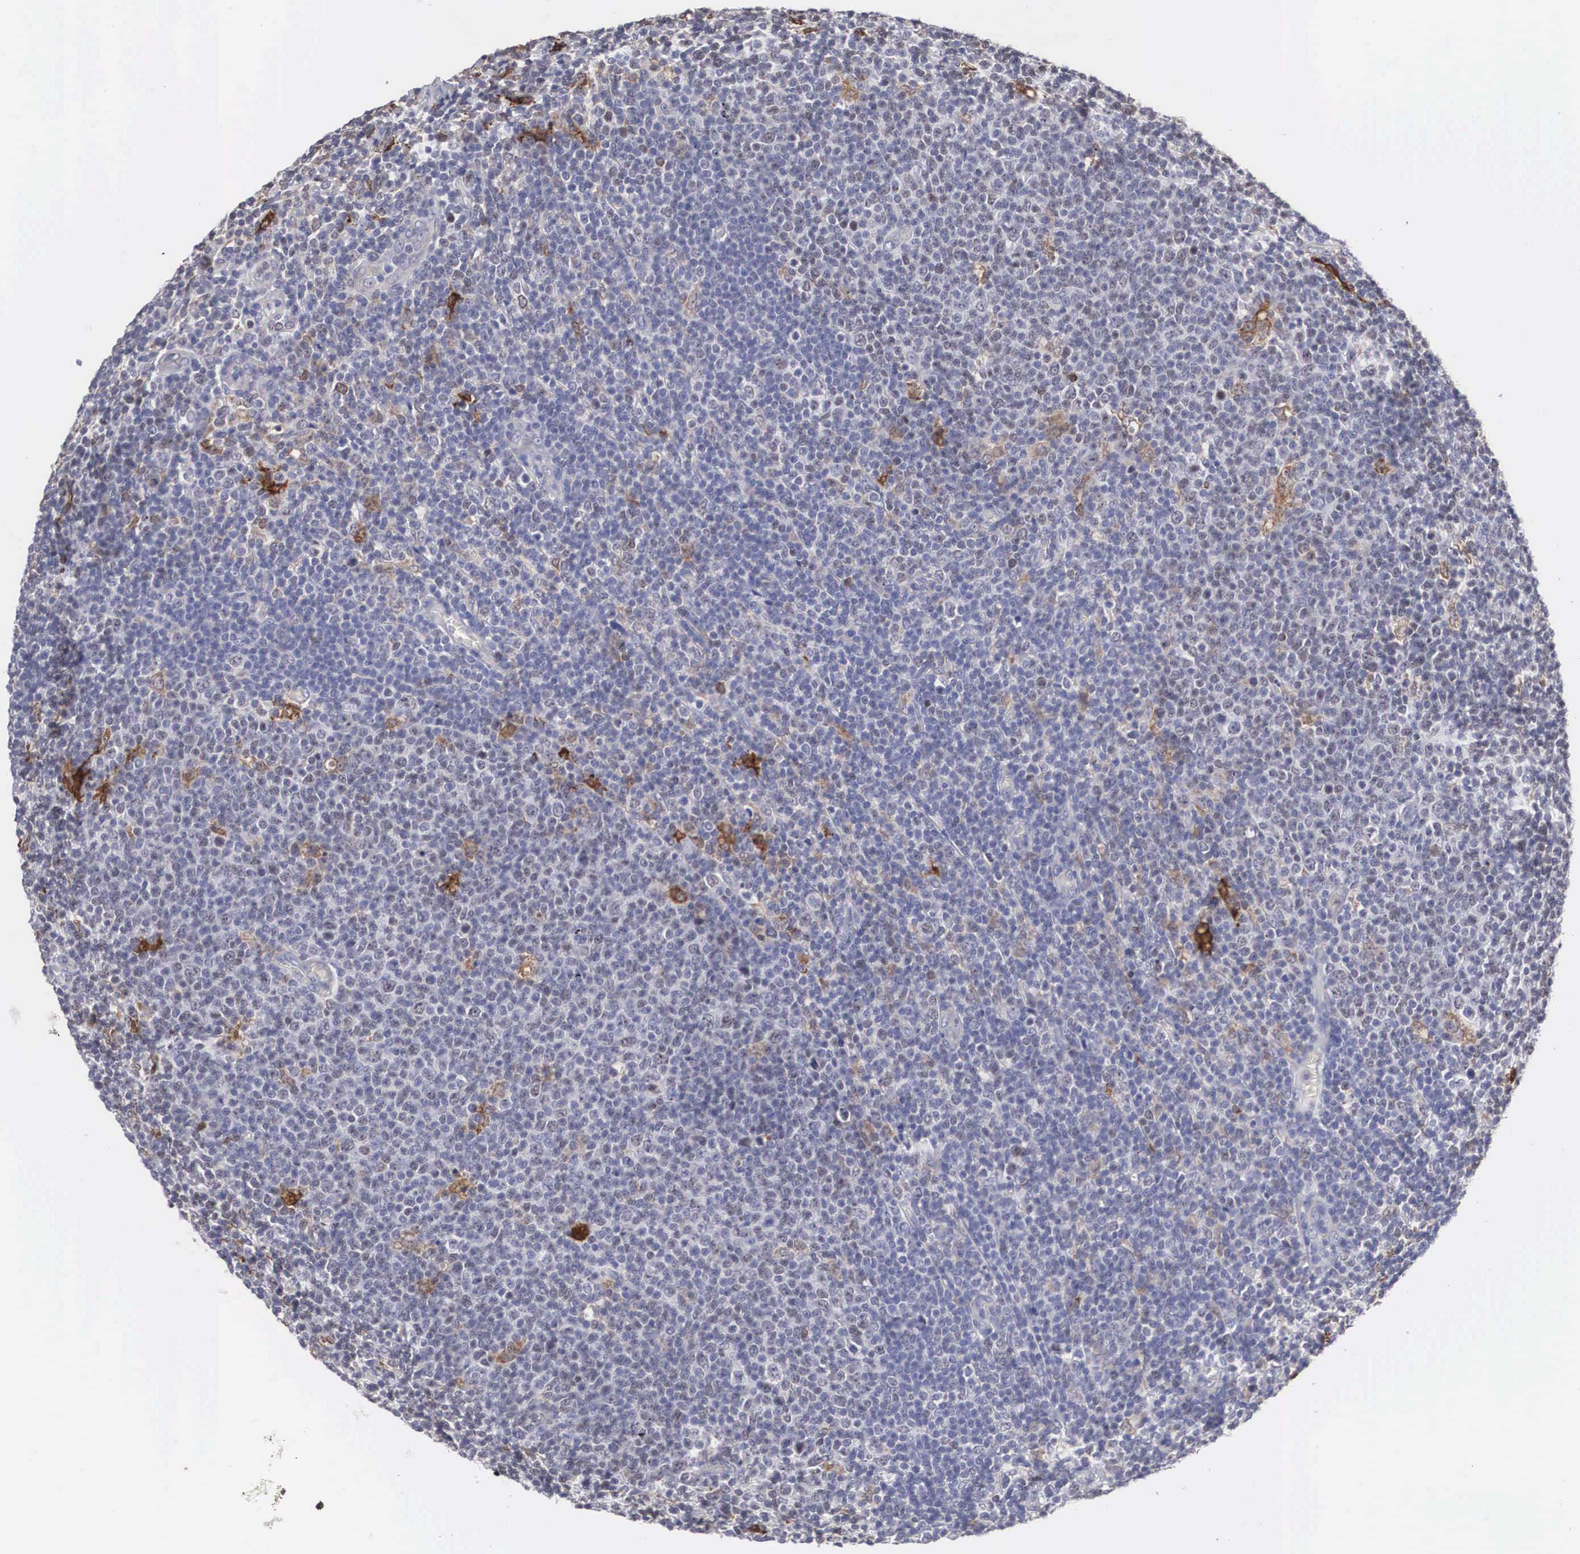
{"staining": {"intensity": "weak", "quantity": "<25%", "location": "cytoplasmic/membranous,nuclear"}, "tissue": "lymphoma", "cell_type": "Tumor cells", "image_type": "cancer", "snomed": [{"axis": "morphology", "description": "Malignant lymphoma, non-Hodgkin's type, Low grade"}, {"axis": "topography", "description": "Lymph node"}], "caption": "A high-resolution image shows immunohistochemistry (IHC) staining of low-grade malignant lymphoma, non-Hodgkin's type, which displays no significant staining in tumor cells. (Stains: DAB (3,3'-diaminobenzidine) immunohistochemistry (IHC) with hematoxylin counter stain, Microscopy: brightfield microscopy at high magnification).", "gene": "HMOX1", "patient": {"sex": "male", "age": 74}}